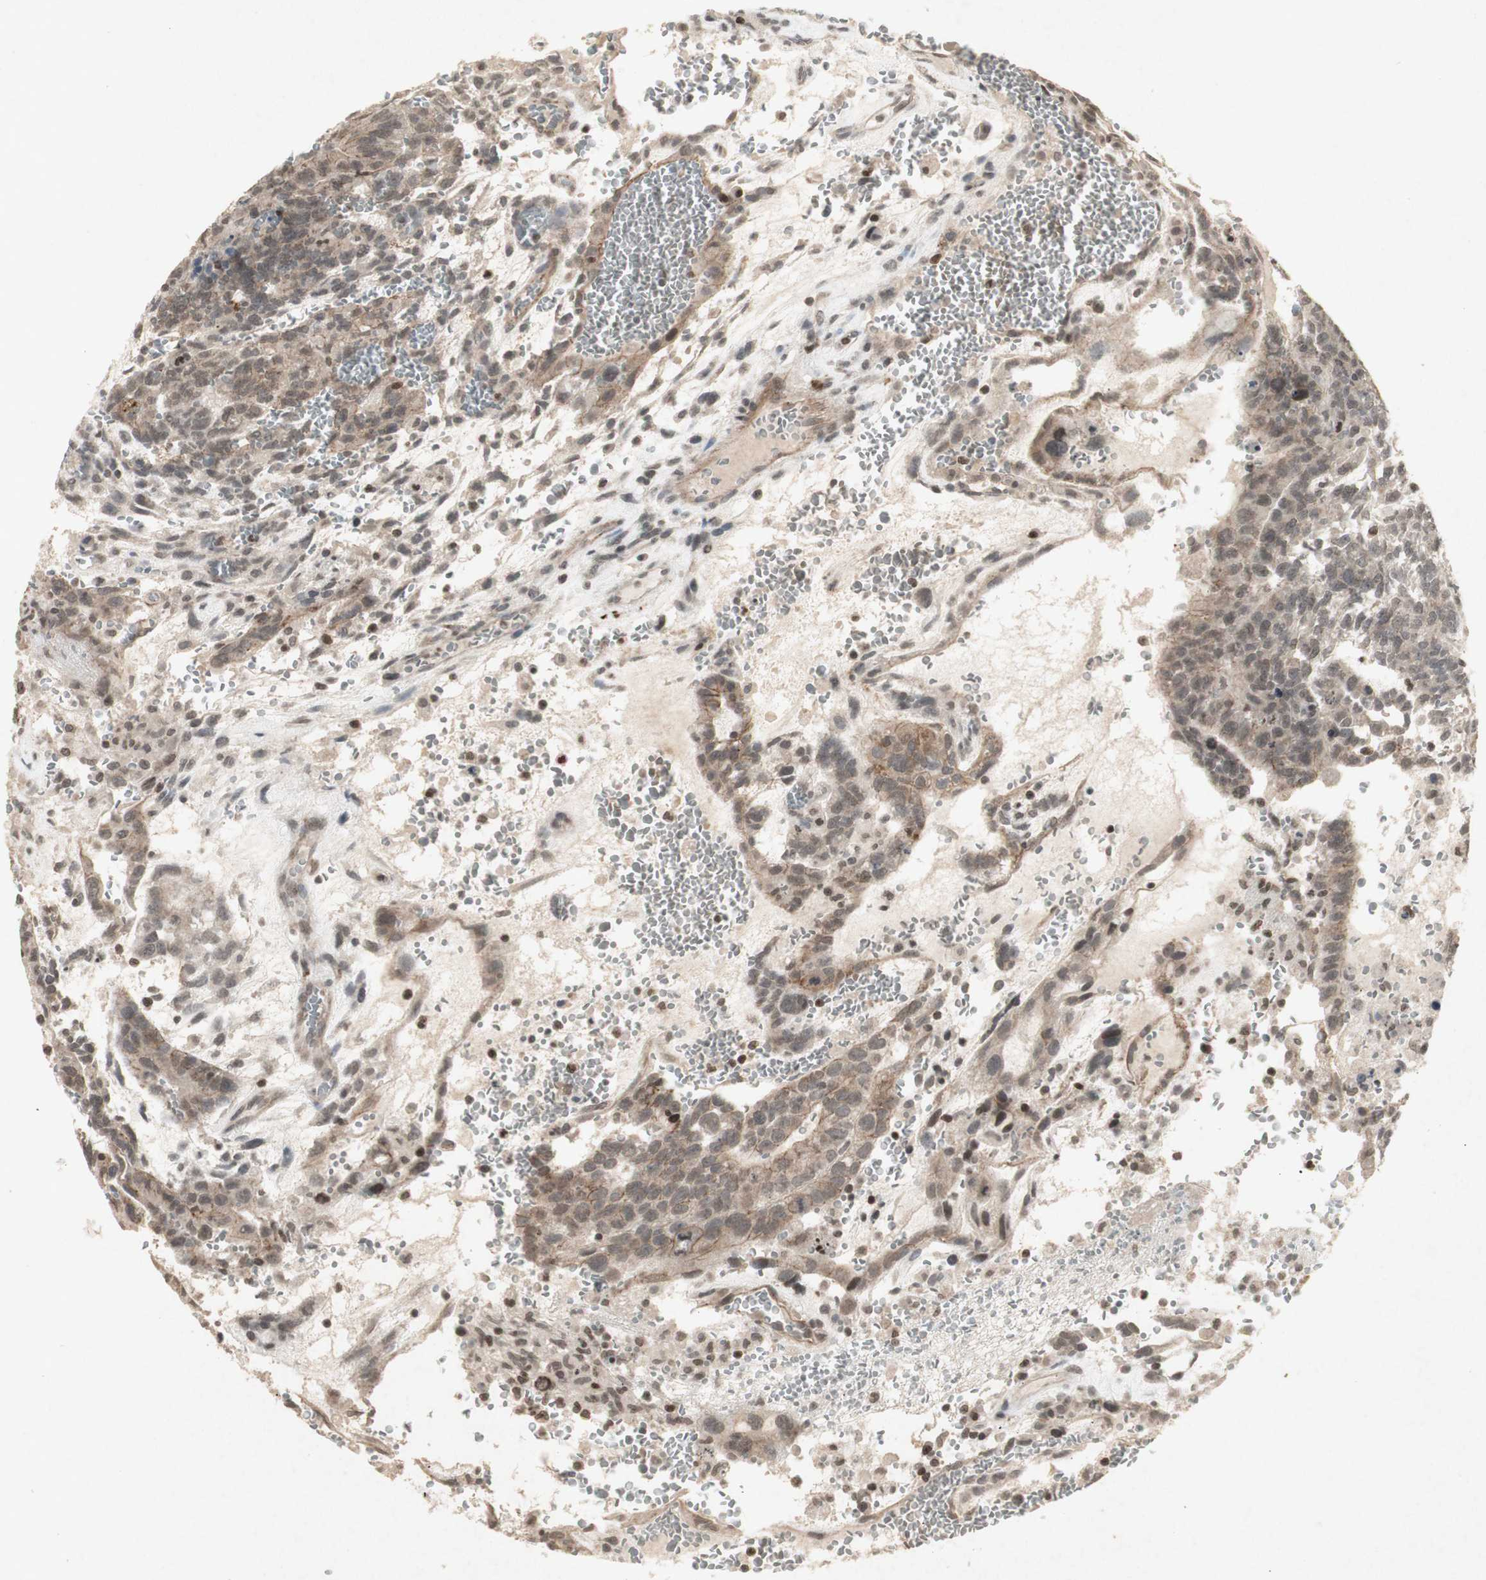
{"staining": {"intensity": "weak", "quantity": ">75%", "location": "cytoplasmic/membranous"}, "tissue": "testis cancer", "cell_type": "Tumor cells", "image_type": "cancer", "snomed": [{"axis": "morphology", "description": "Seminoma, NOS"}, {"axis": "morphology", "description": "Carcinoma, Embryonal, NOS"}, {"axis": "topography", "description": "Testis"}], "caption": "Brown immunohistochemical staining in testis cancer exhibits weak cytoplasmic/membranous staining in about >75% of tumor cells.", "gene": "PLXNA1", "patient": {"sex": "male", "age": 52}}